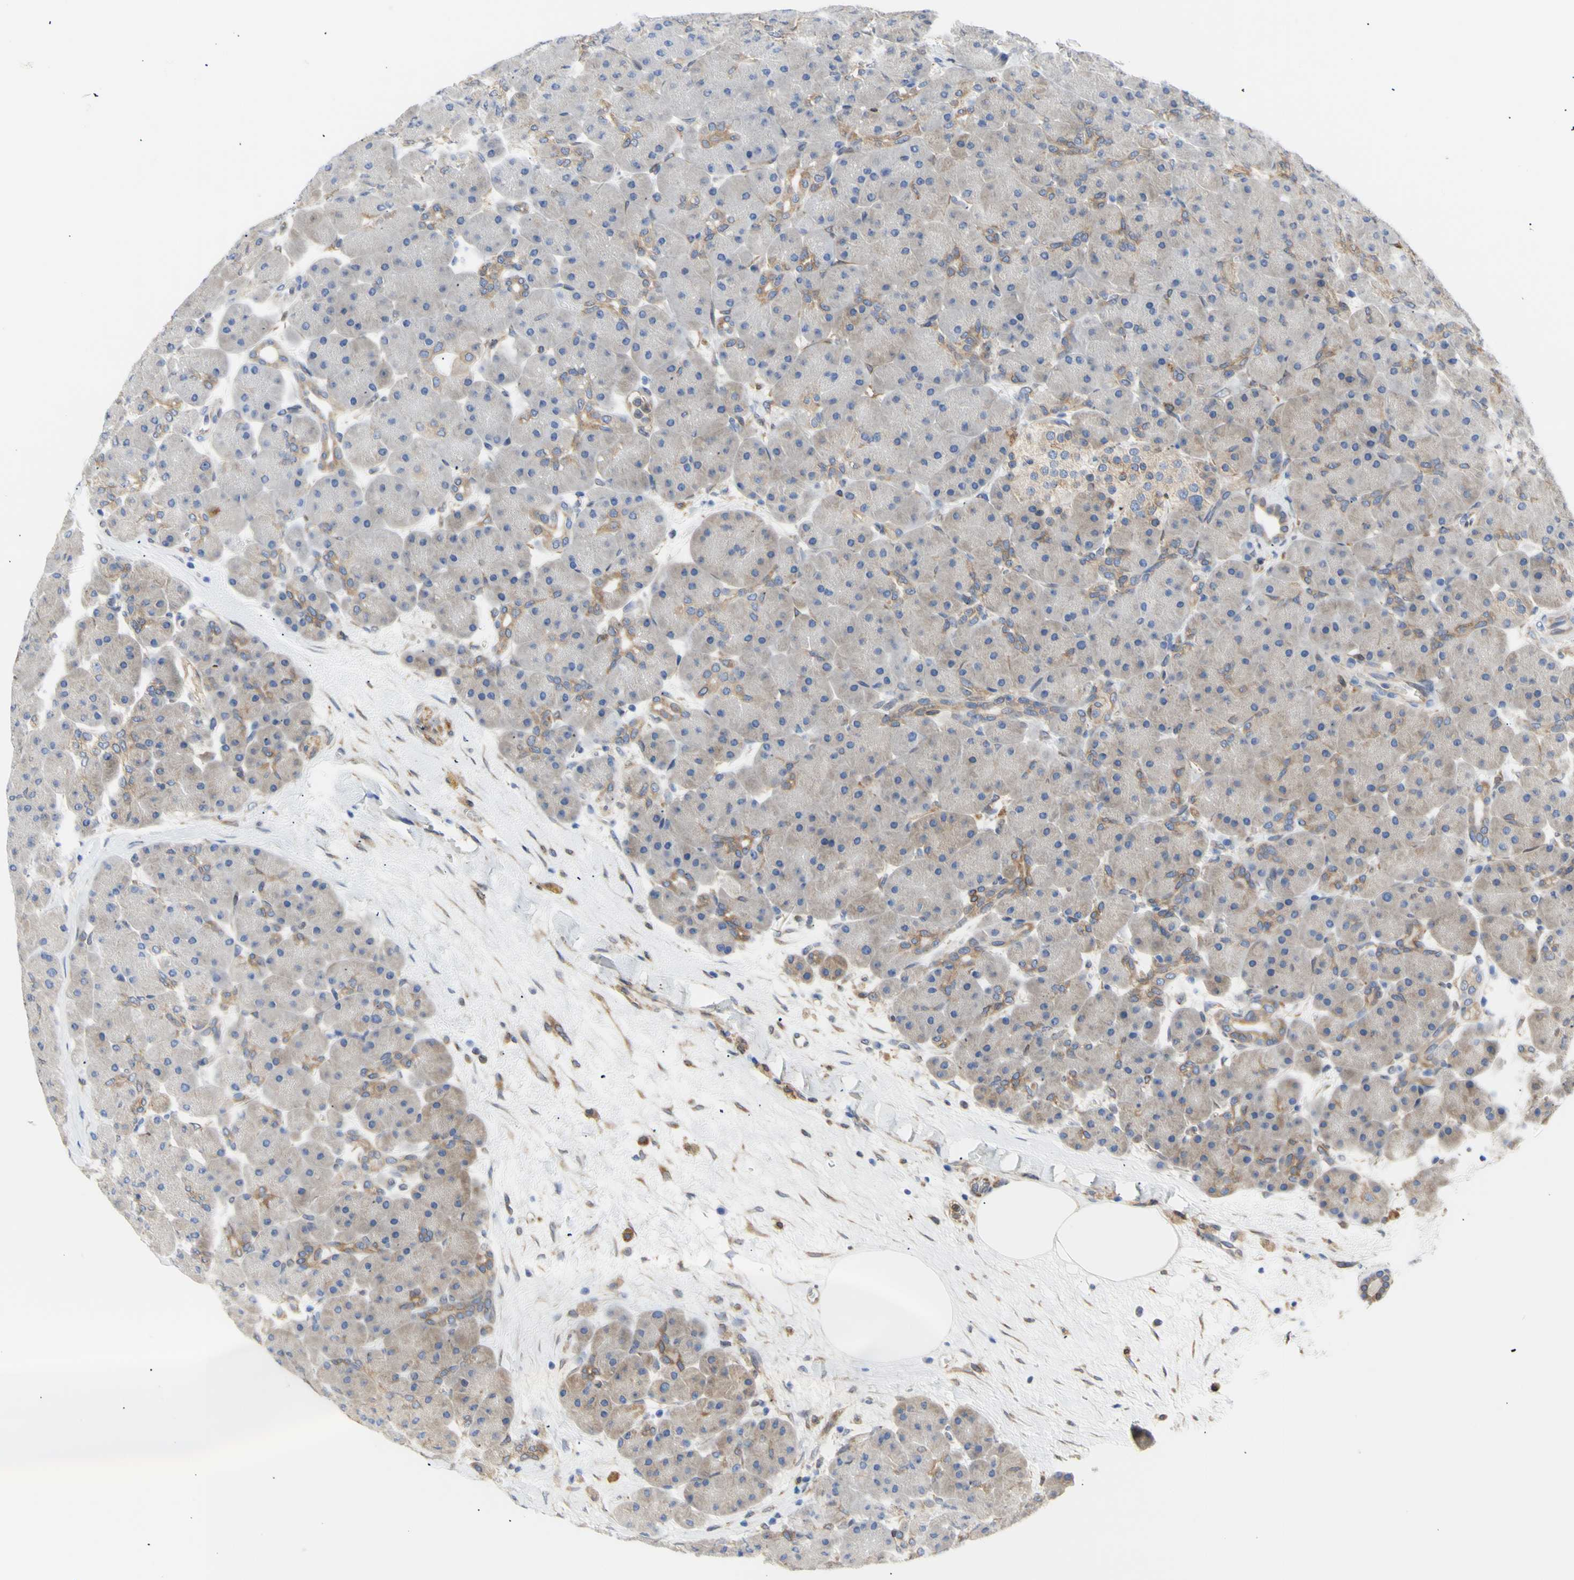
{"staining": {"intensity": "moderate", "quantity": "<25%", "location": "cytoplasmic/membranous"}, "tissue": "pancreas", "cell_type": "Exocrine glandular cells", "image_type": "normal", "snomed": [{"axis": "morphology", "description": "Normal tissue, NOS"}, {"axis": "topography", "description": "Pancreas"}], "caption": "The photomicrograph displays staining of unremarkable pancreas, revealing moderate cytoplasmic/membranous protein staining (brown color) within exocrine glandular cells.", "gene": "ERLIN1", "patient": {"sex": "male", "age": 66}}